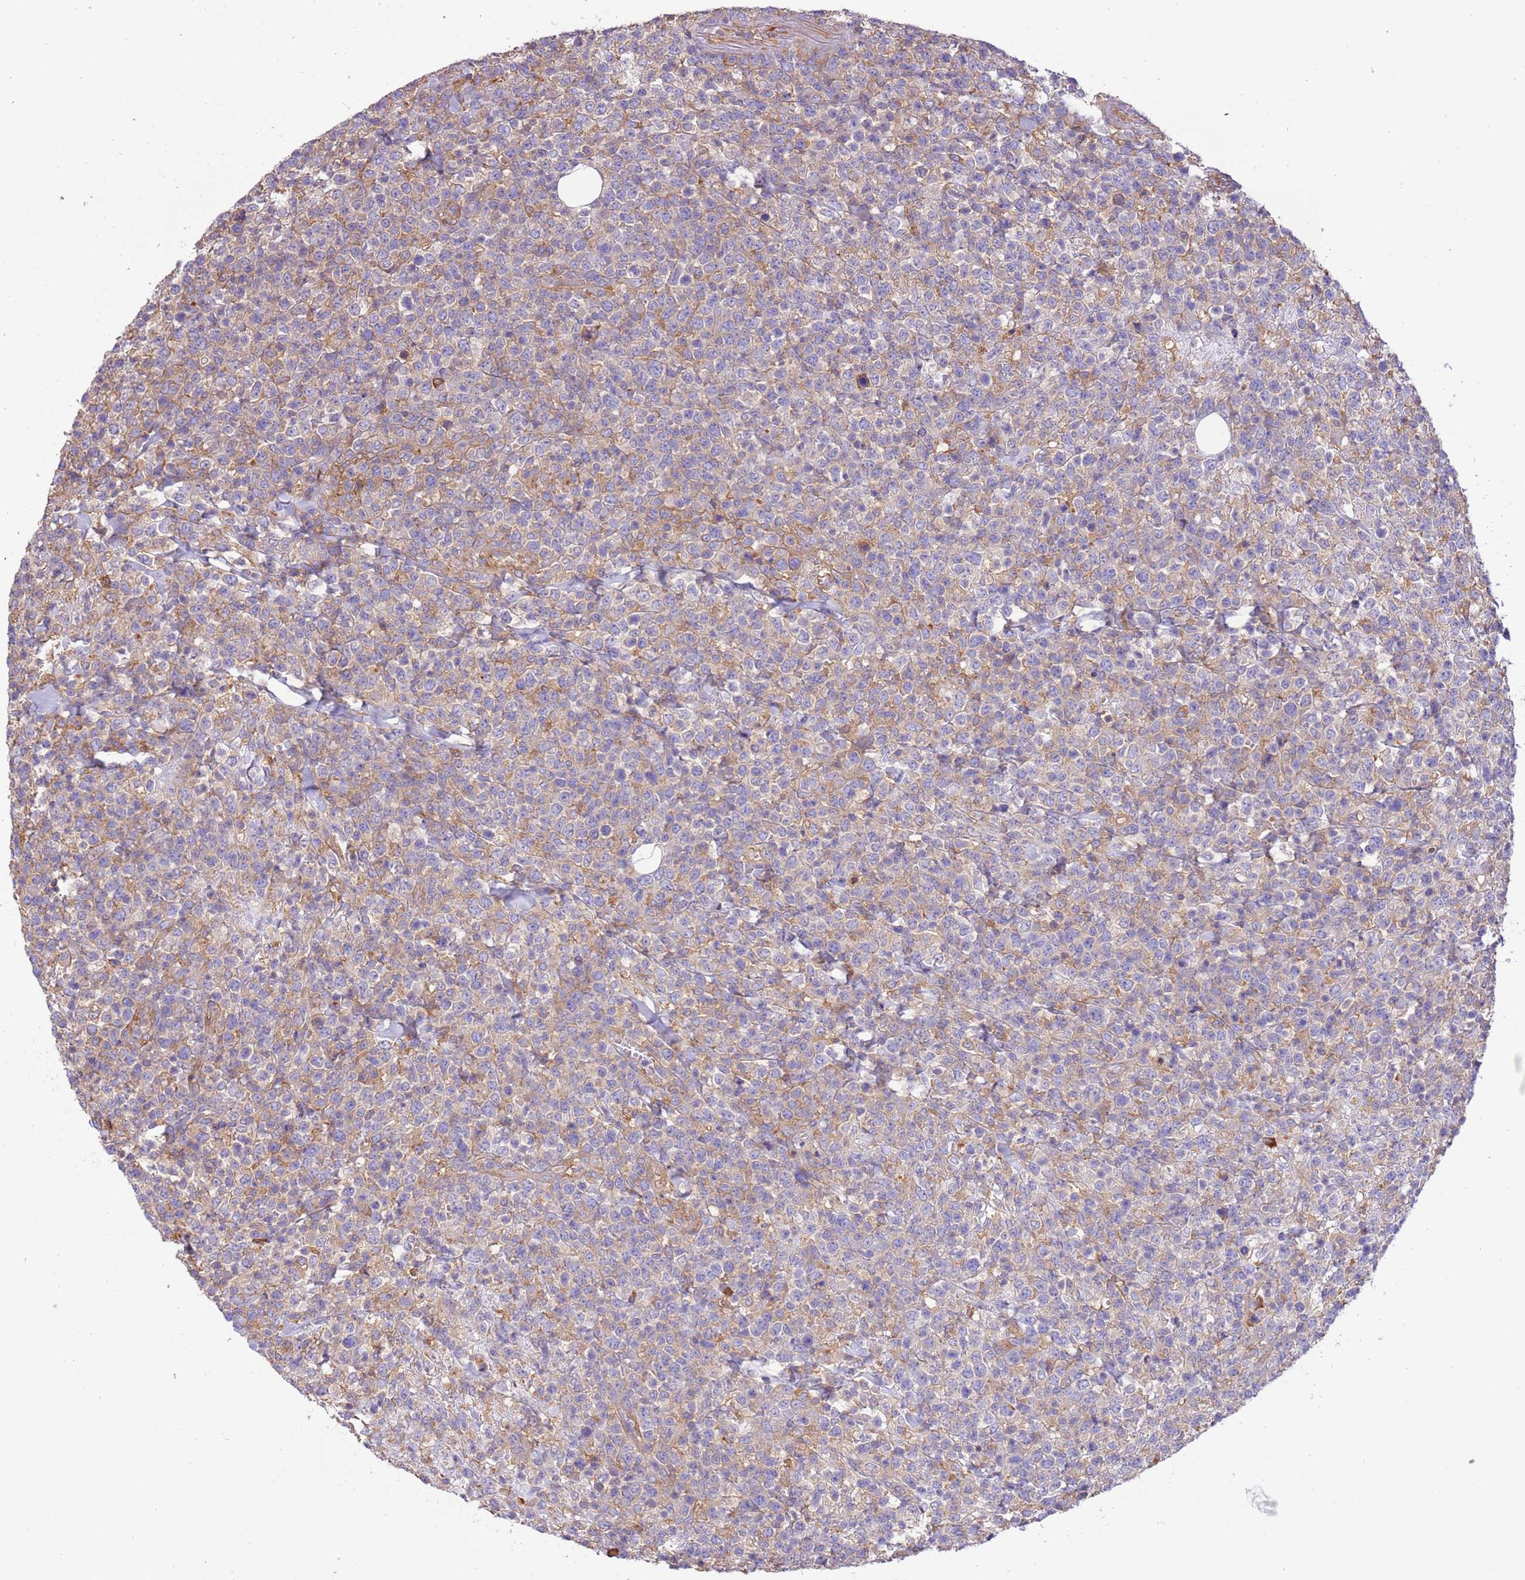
{"staining": {"intensity": "negative", "quantity": "none", "location": "none"}, "tissue": "lymphoma", "cell_type": "Tumor cells", "image_type": "cancer", "snomed": [{"axis": "morphology", "description": "Malignant lymphoma, non-Hodgkin's type, High grade"}, {"axis": "topography", "description": "Colon"}], "caption": "DAB (3,3'-diaminobenzidine) immunohistochemical staining of human lymphoma displays no significant expression in tumor cells.", "gene": "NAALADL1", "patient": {"sex": "female", "age": 53}}